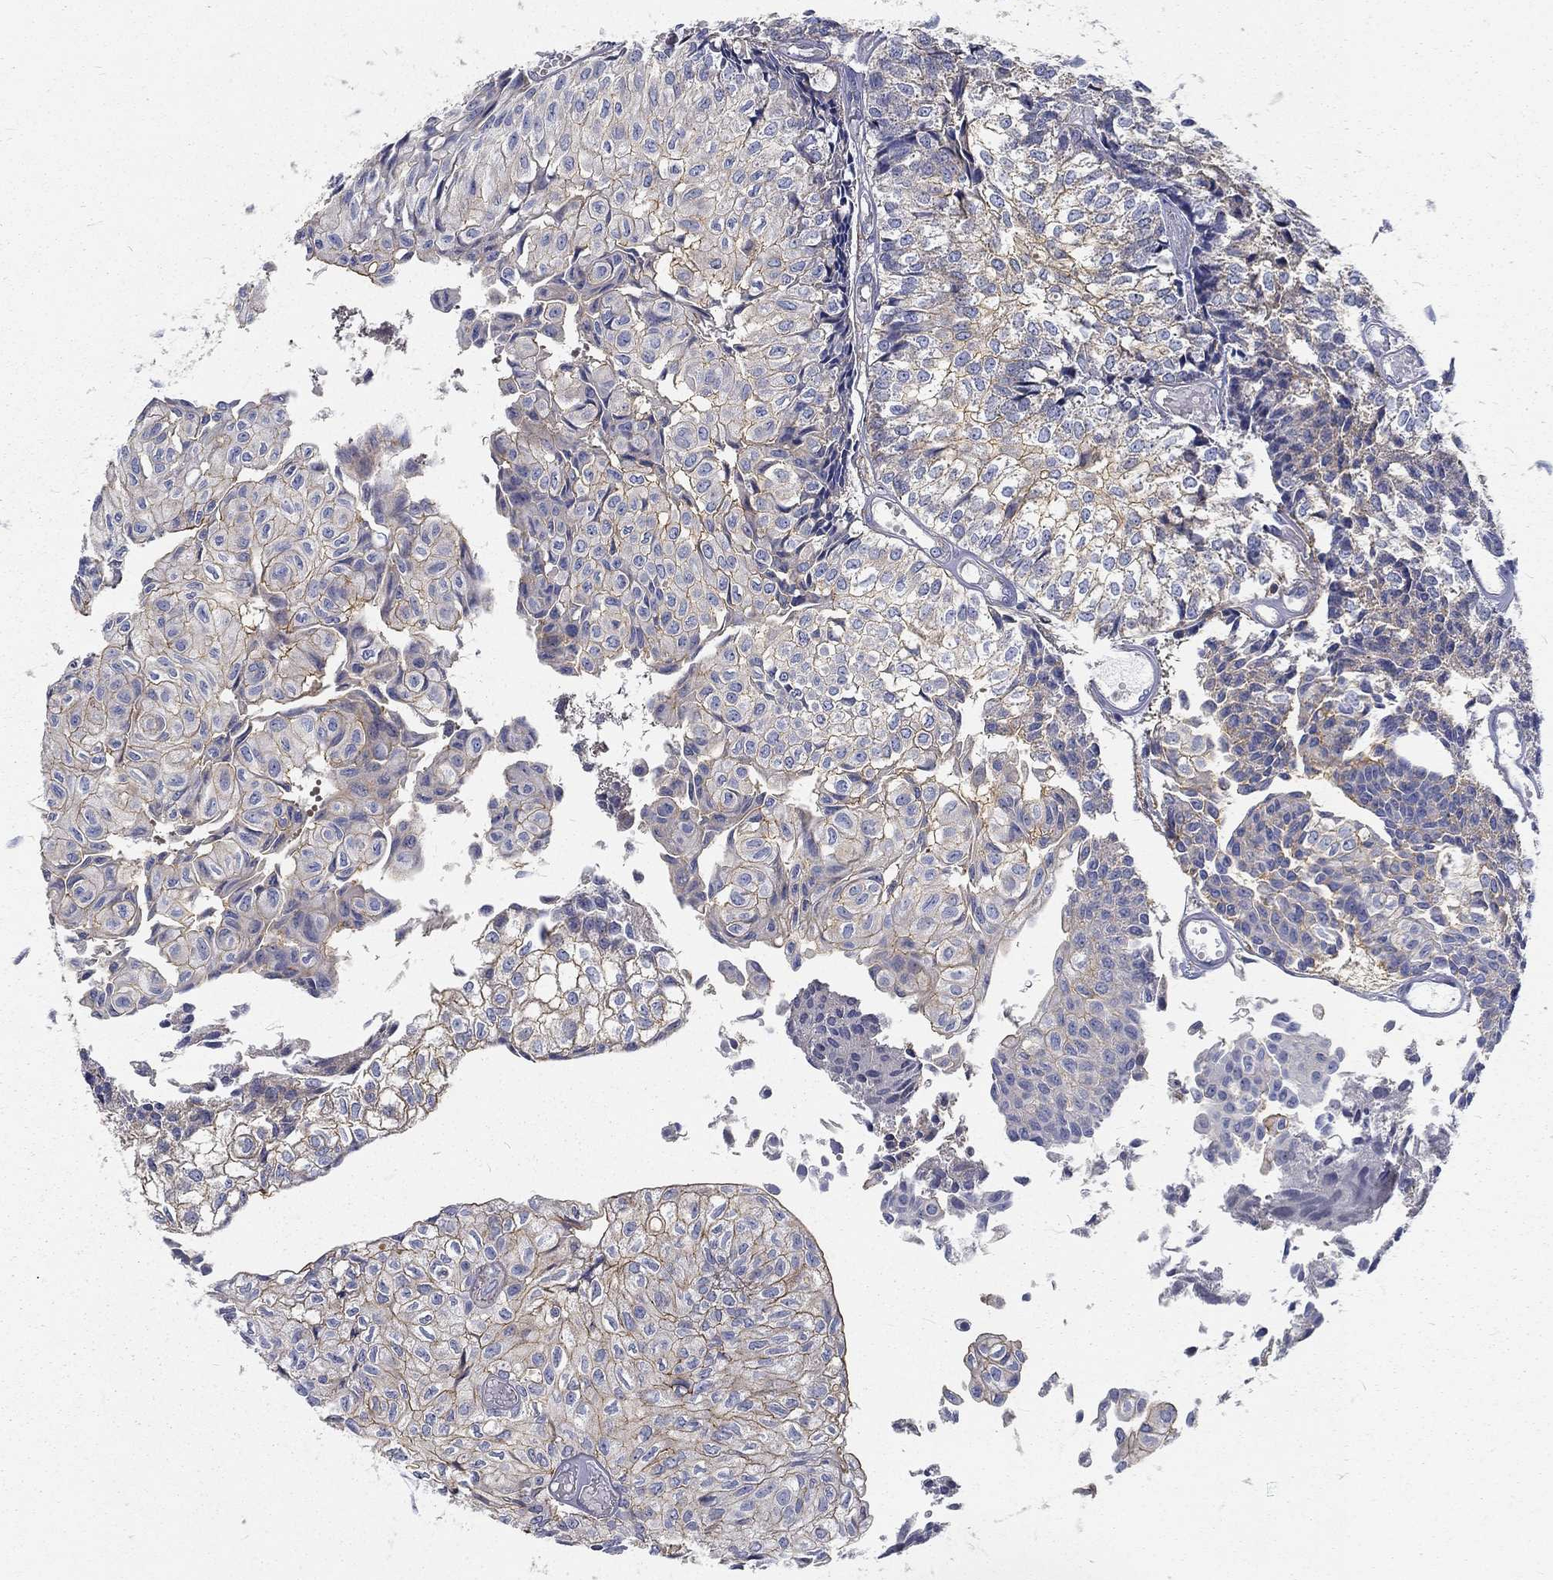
{"staining": {"intensity": "moderate", "quantity": "25%-75%", "location": "cytoplasmic/membranous"}, "tissue": "urothelial cancer", "cell_type": "Tumor cells", "image_type": "cancer", "snomed": [{"axis": "morphology", "description": "Urothelial carcinoma, Low grade"}, {"axis": "topography", "description": "Urinary bladder"}], "caption": "This micrograph reveals IHC staining of human low-grade urothelial carcinoma, with medium moderate cytoplasmic/membranous expression in about 25%-75% of tumor cells.", "gene": "MTMR11", "patient": {"sex": "male", "age": 89}}